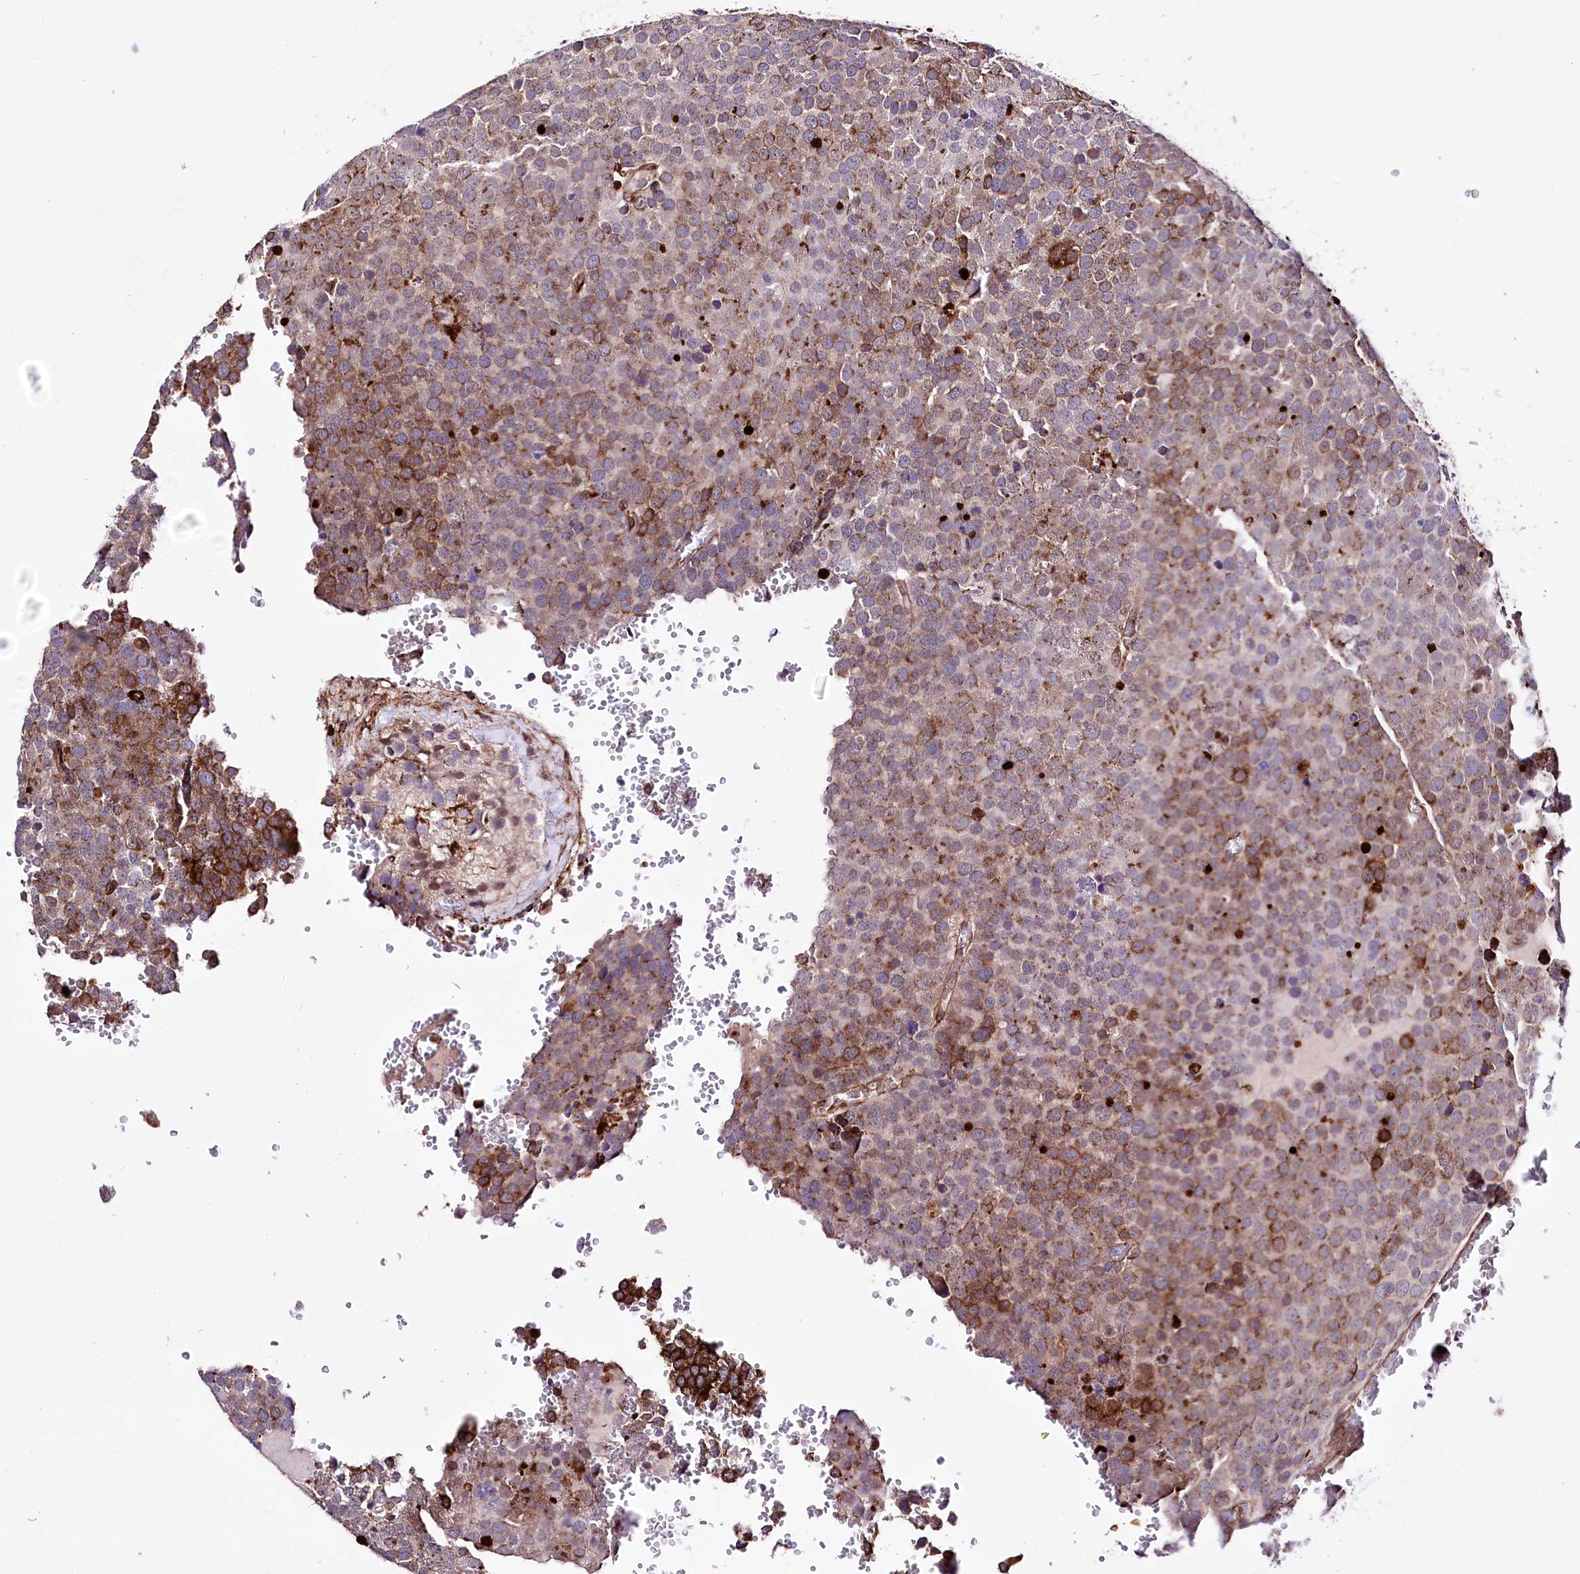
{"staining": {"intensity": "moderate", "quantity": "25%-75%", "location": "cytoplasmic/membranous"}, "tissue": "testis cancer", "cell_type": "Tumor cells", "image_type": "cancer", "snomed": [{"axis": "morphology", "description": "Seminoma, NOS"}, {"axis": "topography", "description": "Testis"}], "caption": "Immunohistochemistry (IHC) image of human seminoma (testis) stained for a protein (brown), which displays medium levels of moderate cytoplasmic/membranous staining in about 25%-75% of tumor cells.", "gene": "WWC1", "patient": {"sex": "male", "age": 71}}